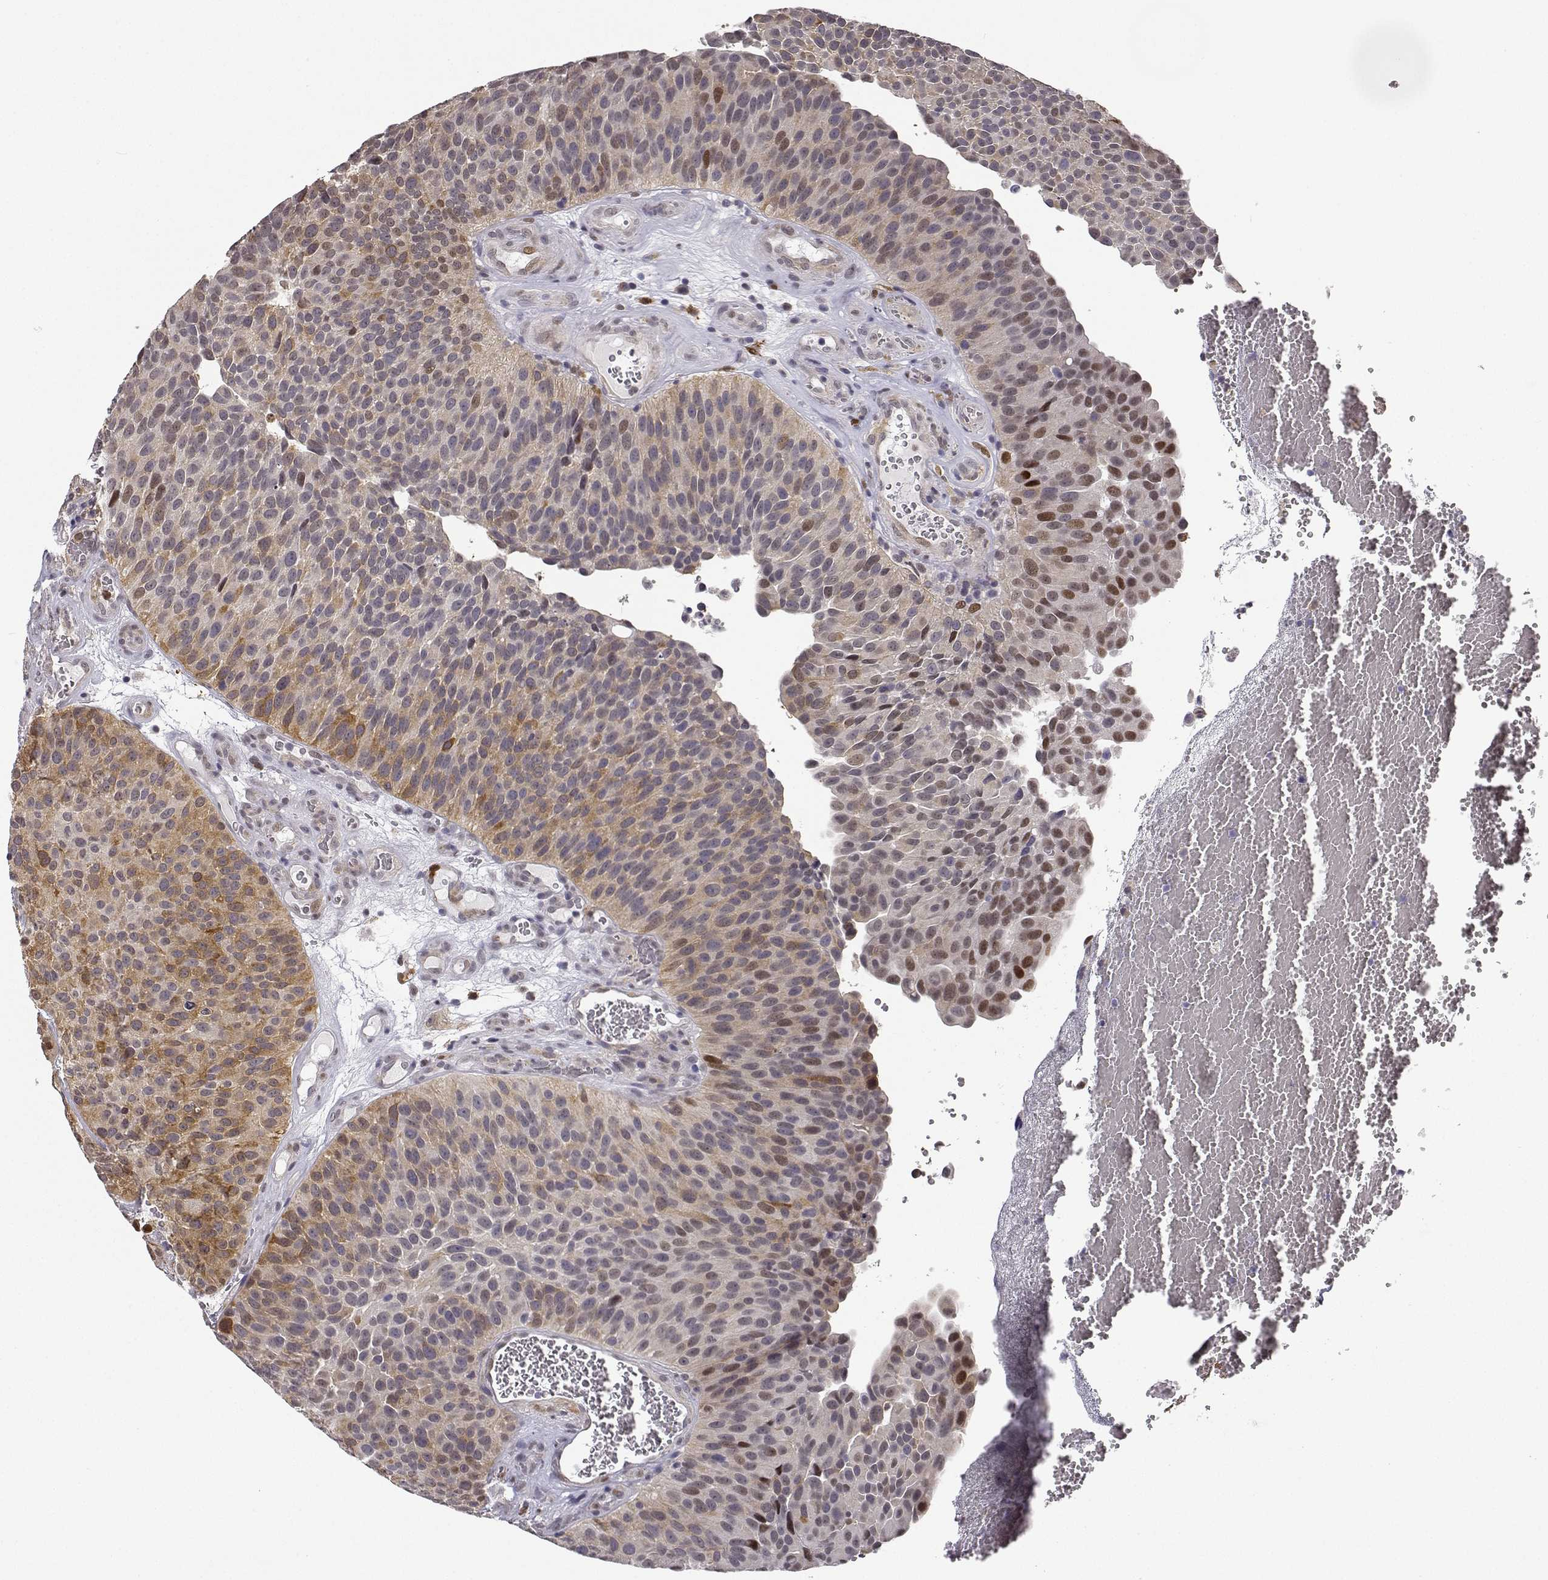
{"staining": {"intensity": "moderate", "quantity": "25%-75%", "location": "cytoplasmic/membranous,nuclear"}, "tissue": "urothelial cancer", "cell_type": "Tumor cells", "image_type": "cancer", "snomed": [{"axis": "morphology", "description": "Urothelial carcinoma, Low grade"}, {"axis": "topography", "description": "Urinary bladder"}], "caption": "This micrograph demonstrates immunohistochemistry (IHC) staining of human low-grade urothelial carcinoma, with medium moderate cytoplasmic/membranous and nuclear positivity in about 25%-75% of tumor cells.", "gene": "PHGDH", "patient": {"sex": "male", "age": 76}}